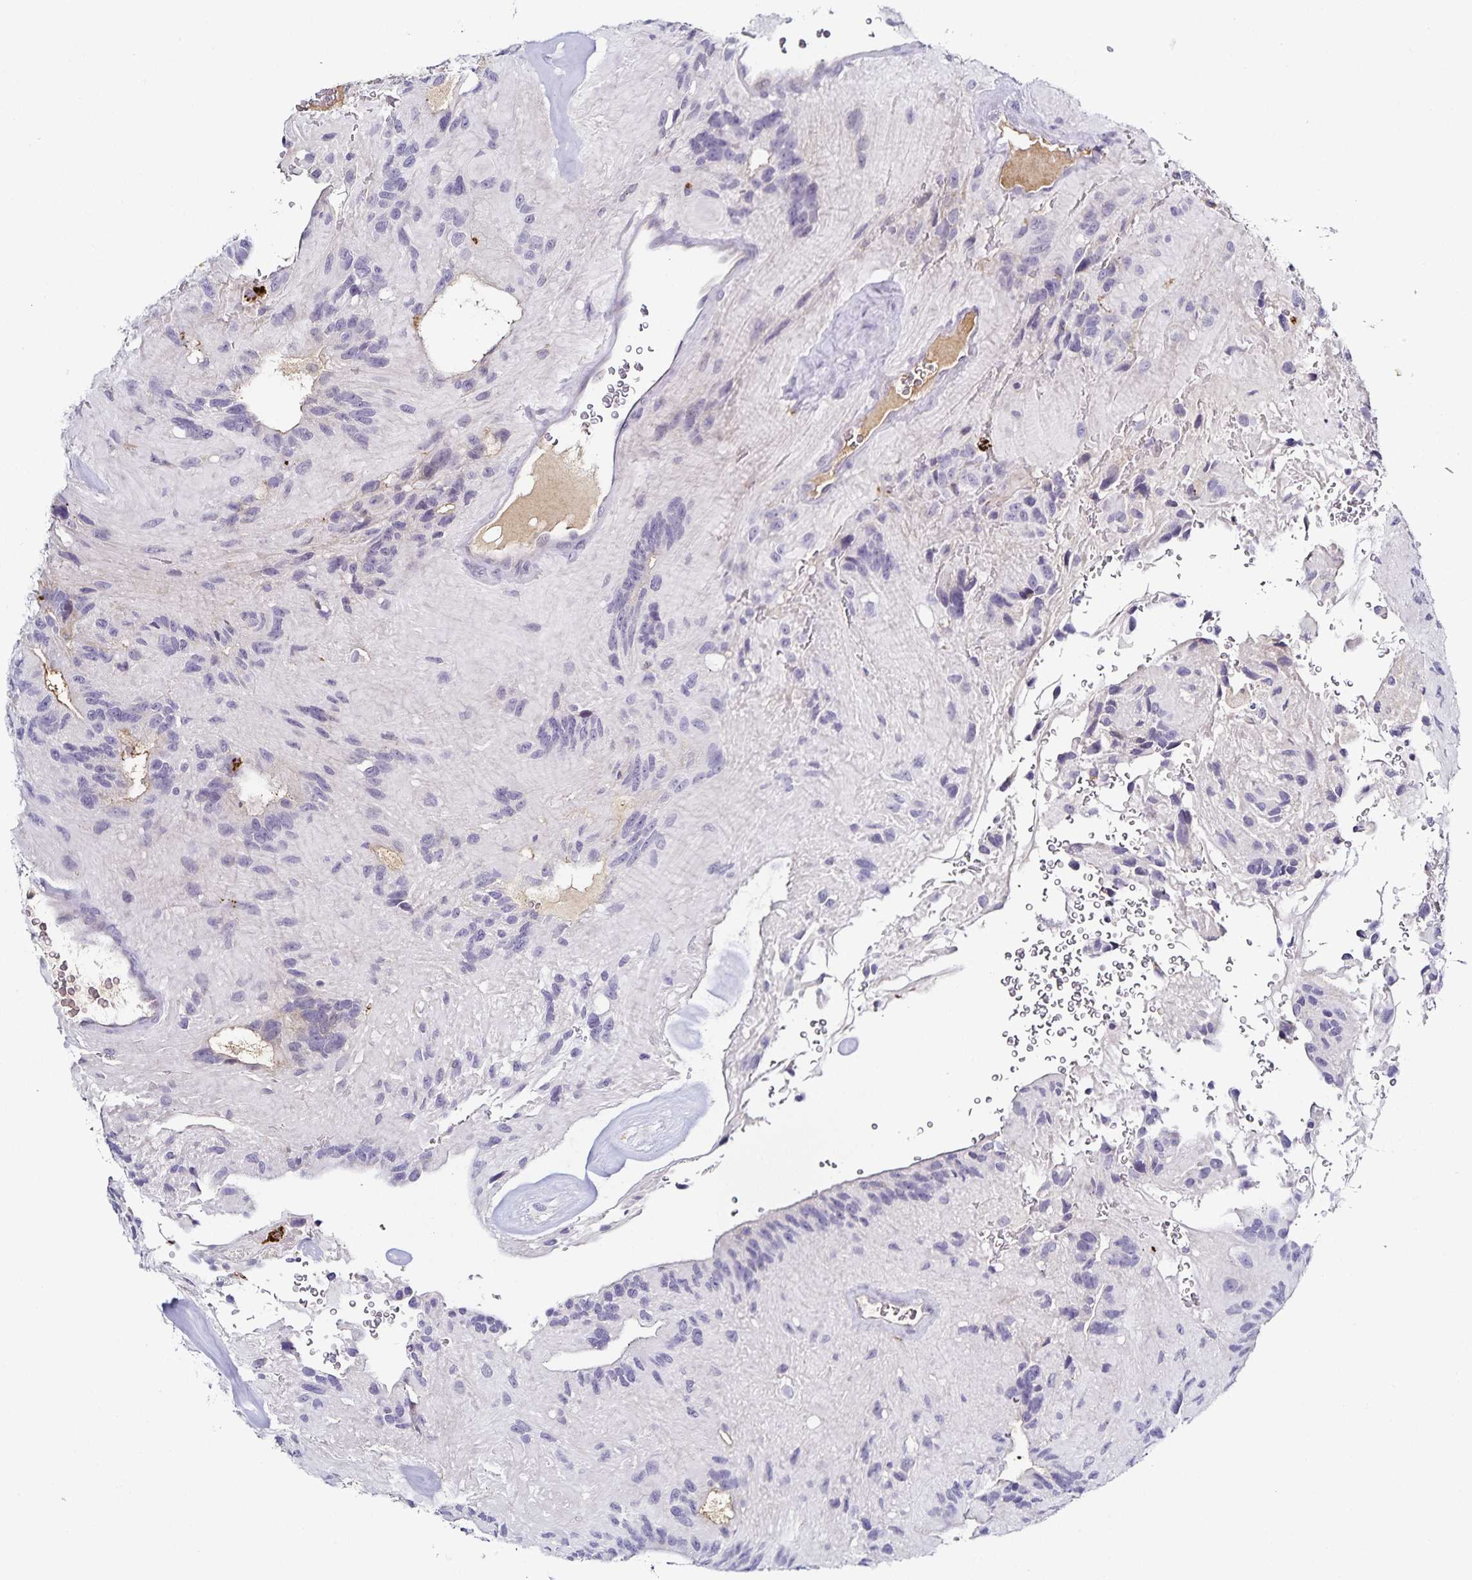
{"staining": {"intensity": "negative", "quantity": "none", "location": "none"}, "tissue": "glioma", "cell_type": "Tumor cells", "image_type": "cancer", "snomed": [{"axis": "morphology", "description": "Glioma, malignant, Low grade"}, {"axis": "topography", "description": "Brain"}], "caption": "An image of human low-grade glioma (malignant) is negative for staining in tumor cells.", "gene": "TTR", "patient": {"sex": "male", "age": 31}}